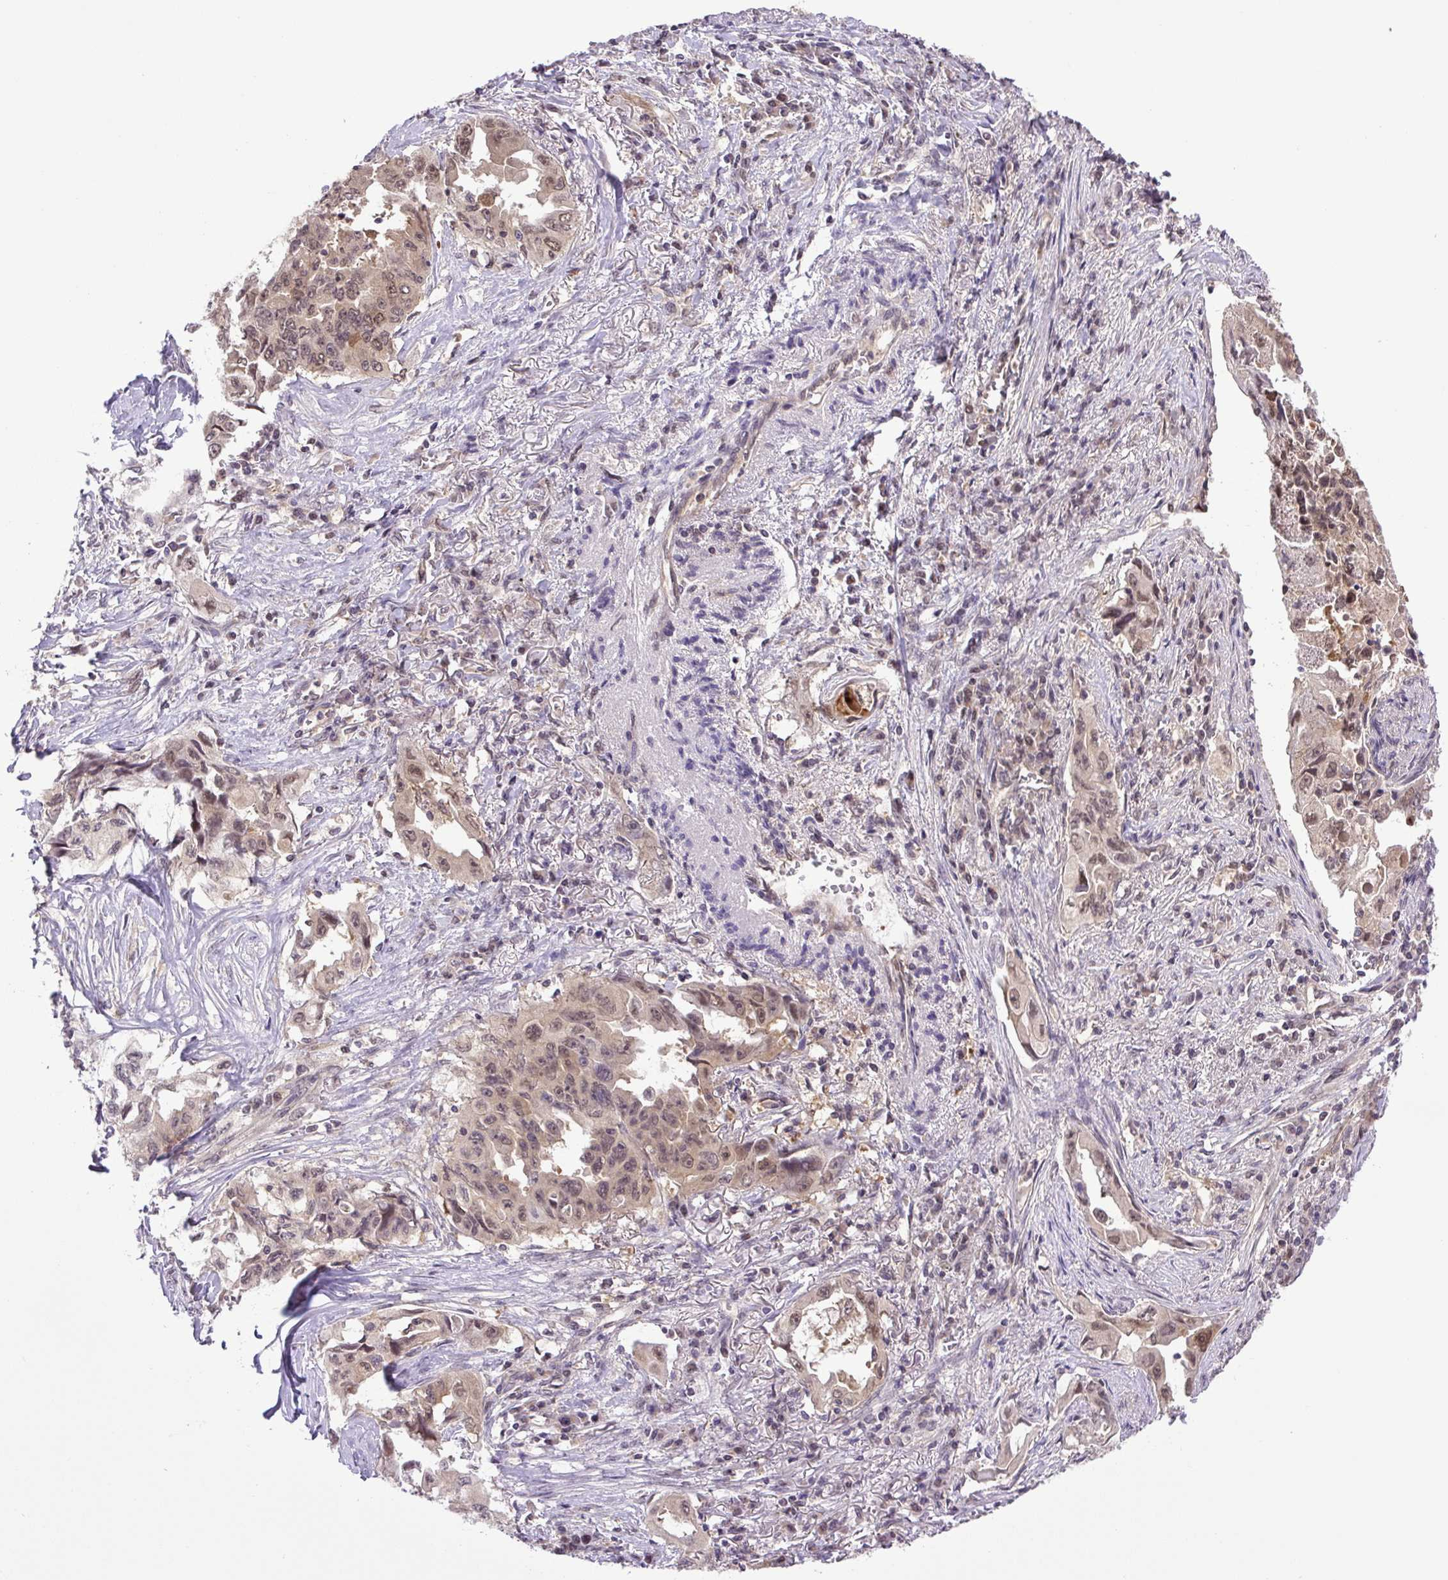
{"staining": {"intensity": "moderate", "quantity": ">75%", "location": "nuclear"}, "tissue": "lung cancer", "cell_type": "Tumor cells", "image_type": "cancer", "snomed": [{"axis": "morphology", "description": "Adenocarcinoma, NOS"}, {"axis": "topography", "description": "Lung"}], "caption": "Brown immunohistochemical staining in human lung adenocarcinoma displays moderate nuclear staining in approximately >75% of tumor cells.", "gene": "SGTA", "patient": {"sex": "female", "age": 51}}